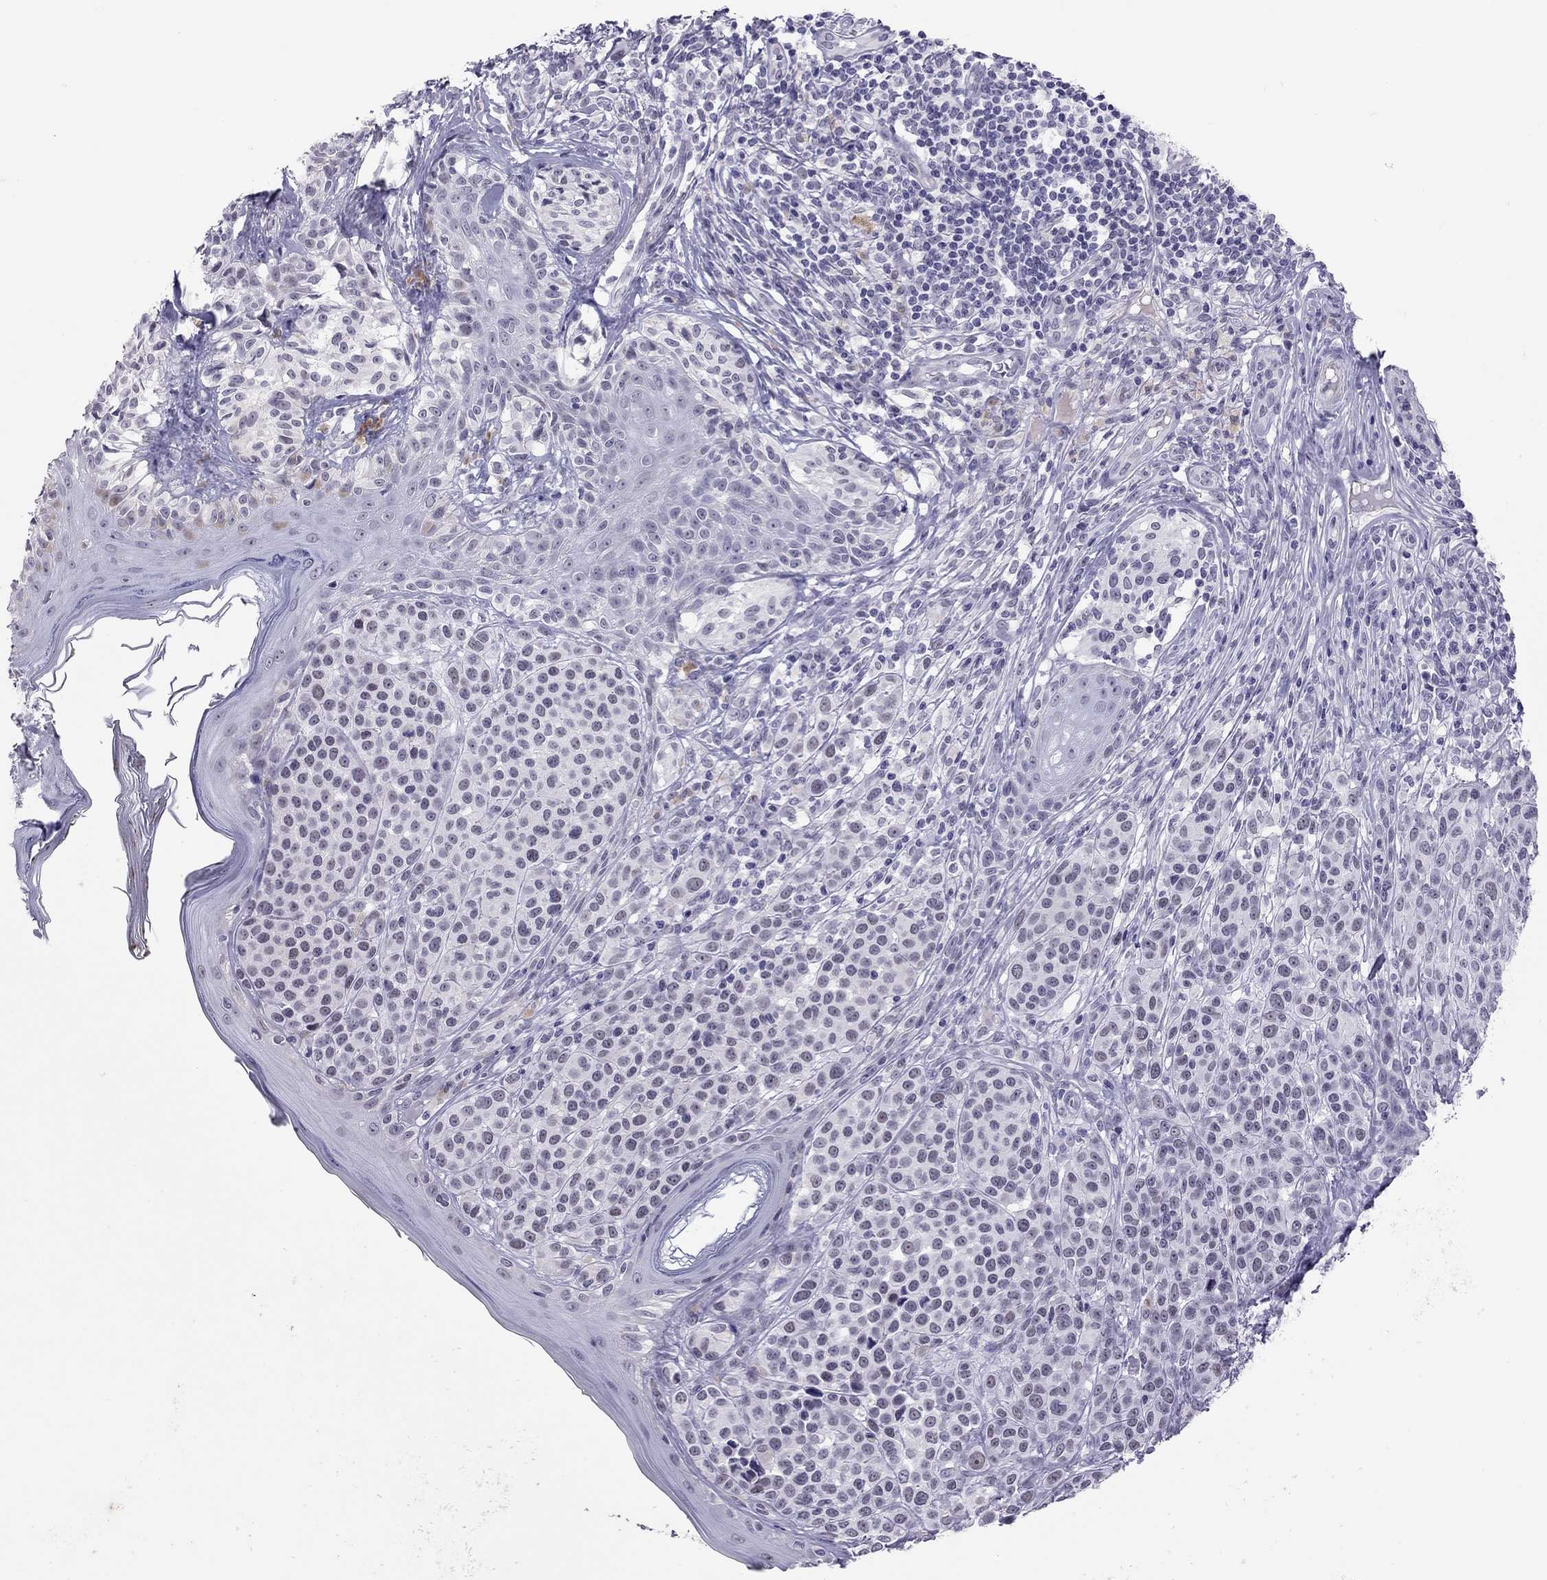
{"staining": {"intensity": "negative", "quantity": "none", "location": "none"}, "tissue": "melanoma", "cell_type": "Tumor cells", "image_type": "cancer", "snomed": [{"axis": "morphology", "description": "Malignant melanoma, NOS"}, {"axis": "topography", "description": "Skin"}], "caption": "Human malignant melanoma stained for a protein using IHC demonstrates no expression in tumor cells.", "gene": "JHY", "patient": {"sex": "male", "age": 79}}